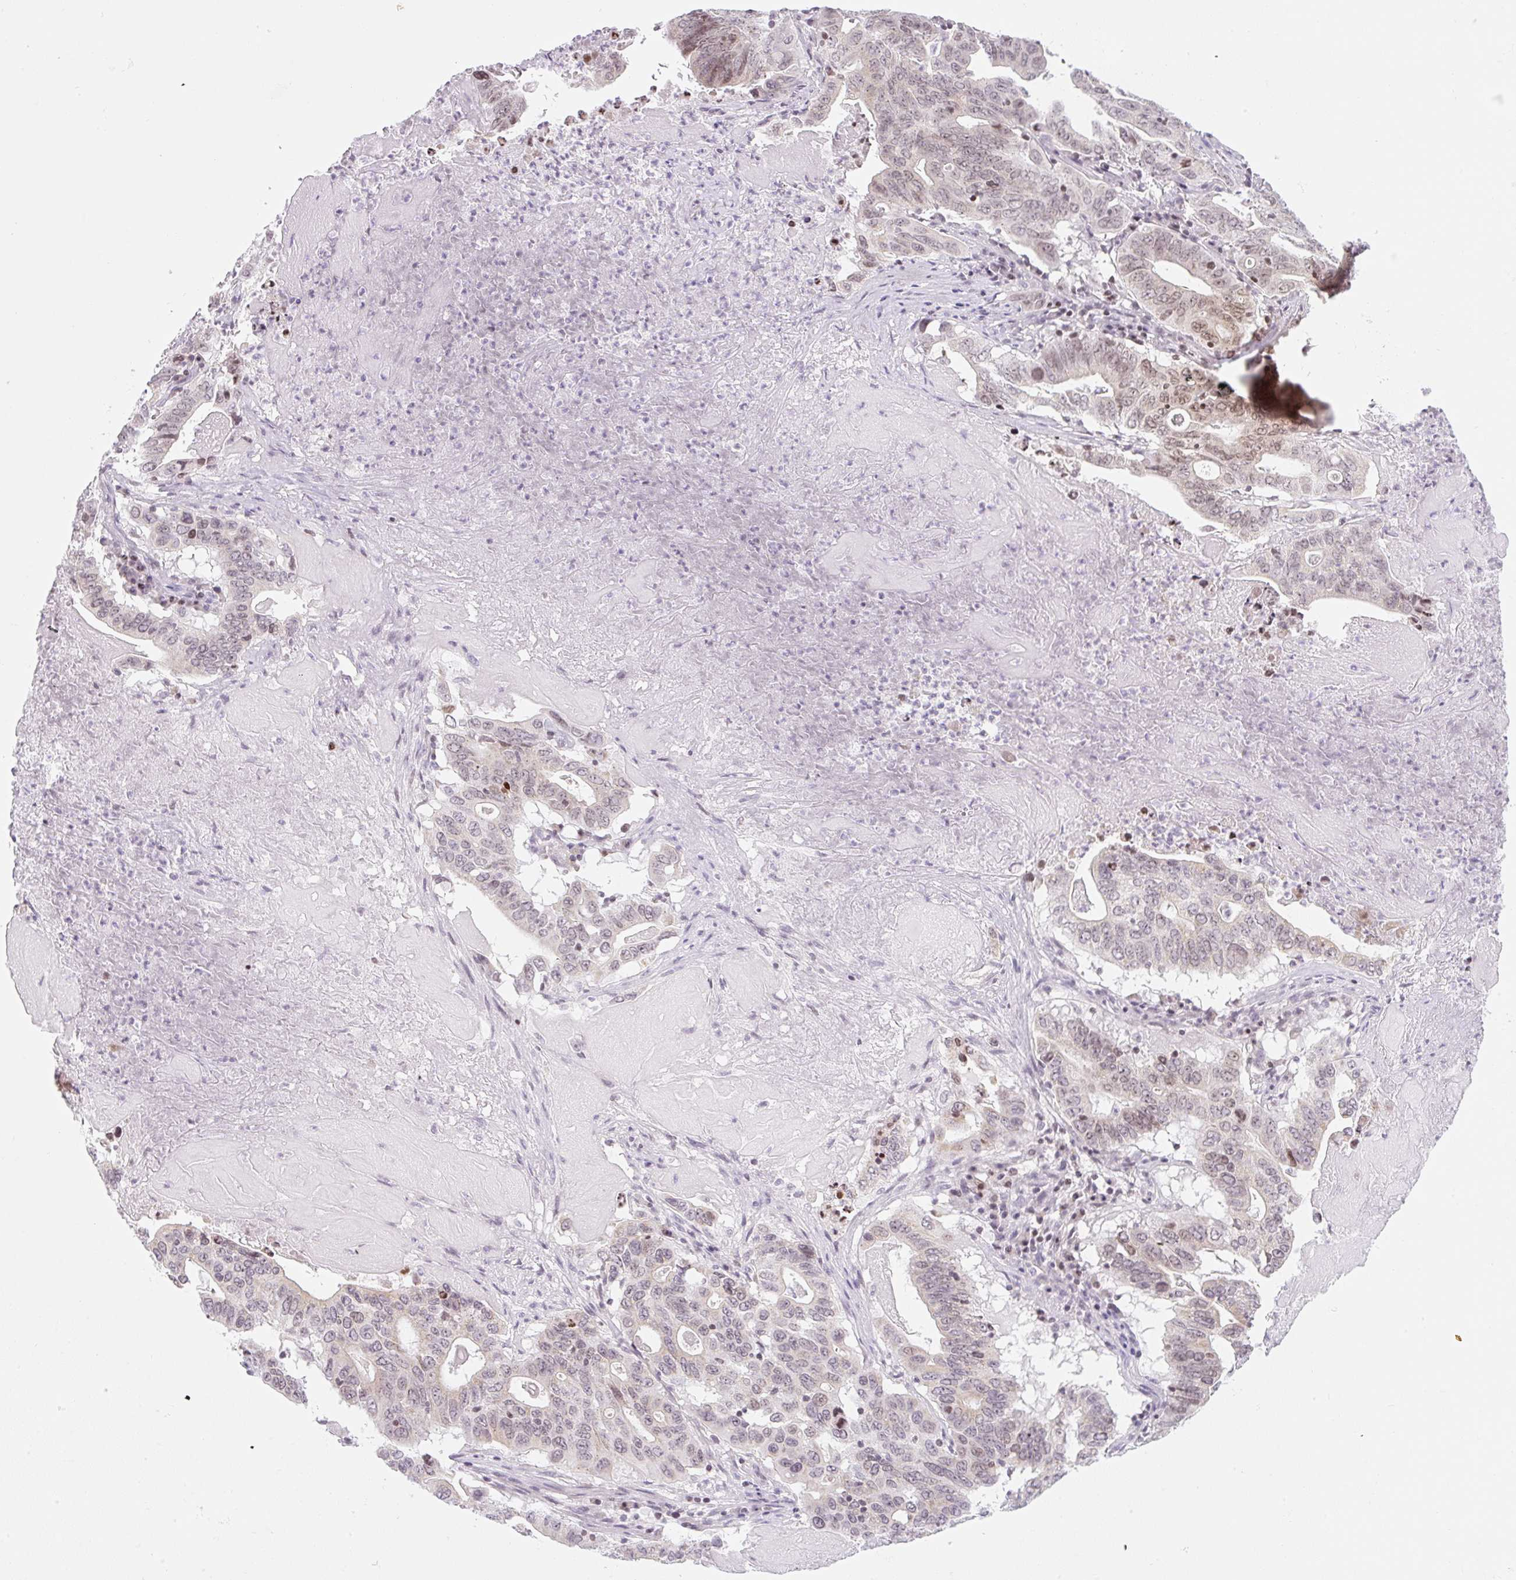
{"staining": {"intensity": "weak", "quantity": ">75%", "location": "nuclear"}, "tissue": "lung cancer", "cell_type": "Tumor cells", "image_type": "cancer", "snomed": [{"axis": "morphology", "description": "Adenocarcinoma, NOS"}, {"axis": "topography", "description": "Lung"}], "caption": "Lung adenocarcinoma stained for a protein exhibits weak nuclear positivity in tumor cells.", "gene": "CASKIN1", "patient": {"sex": "female", "age": 60}}